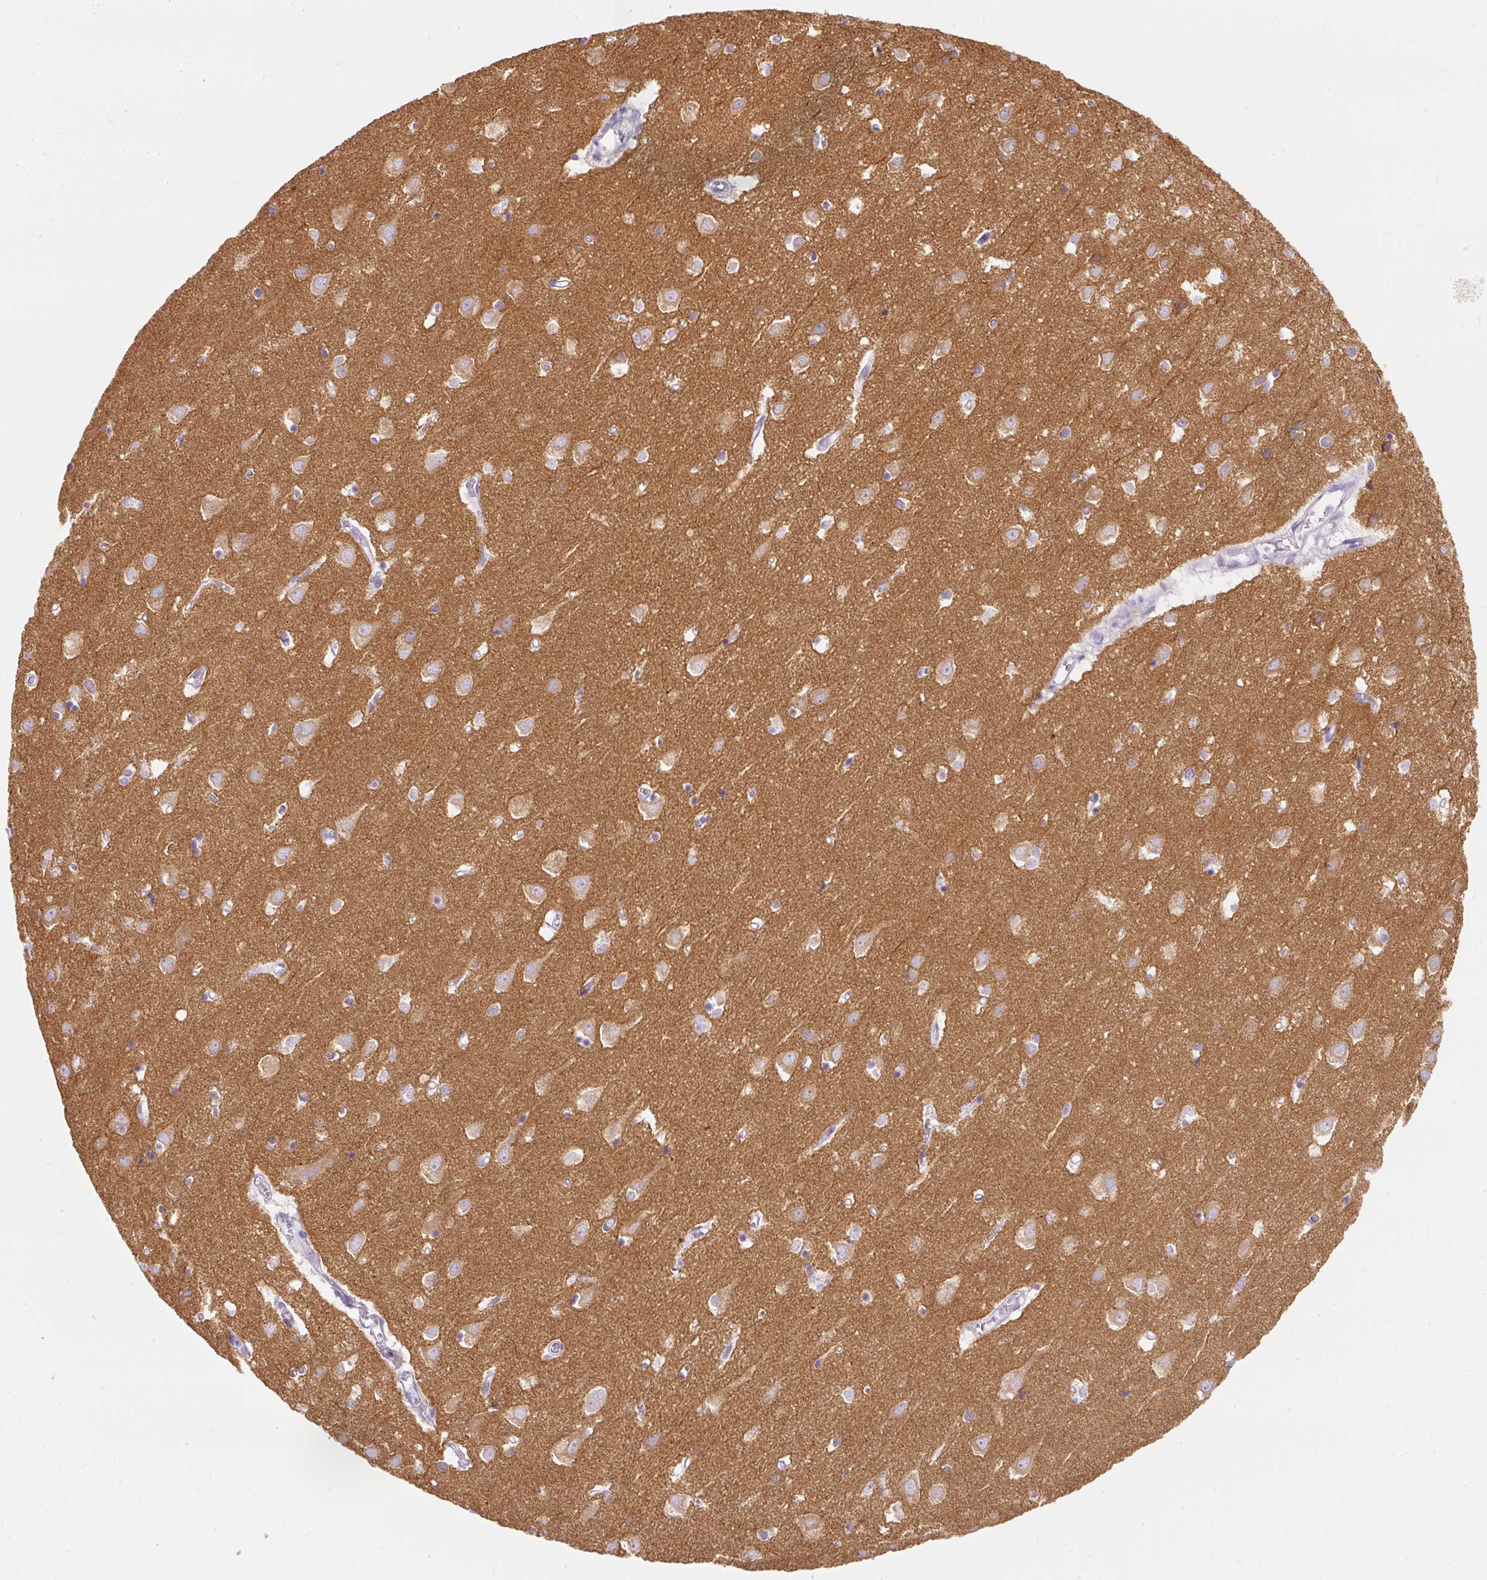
{"staining": {"intensity": "negative", "quantity": "none", "location": "none"}, "tissue": "cerebral cortex", "cell_type": "Endothelial cells", "image_type": "normal", "snomed": [{"axis": "morphology", "description": "Normal tissue, NOS"}, {"axis": "topography", "description": "Cerebral cortex"}], "caption": "IHC of benign cerebral cortex displays no positivity in endothelial cells. Brightfield microscopy of immunohistochemistry (IHC) stained with DAB (brown) and hematoxylin (blue), captured at high magnification.", "gene": "DNM1", "patient": {"sex": "male", "age": 70}}